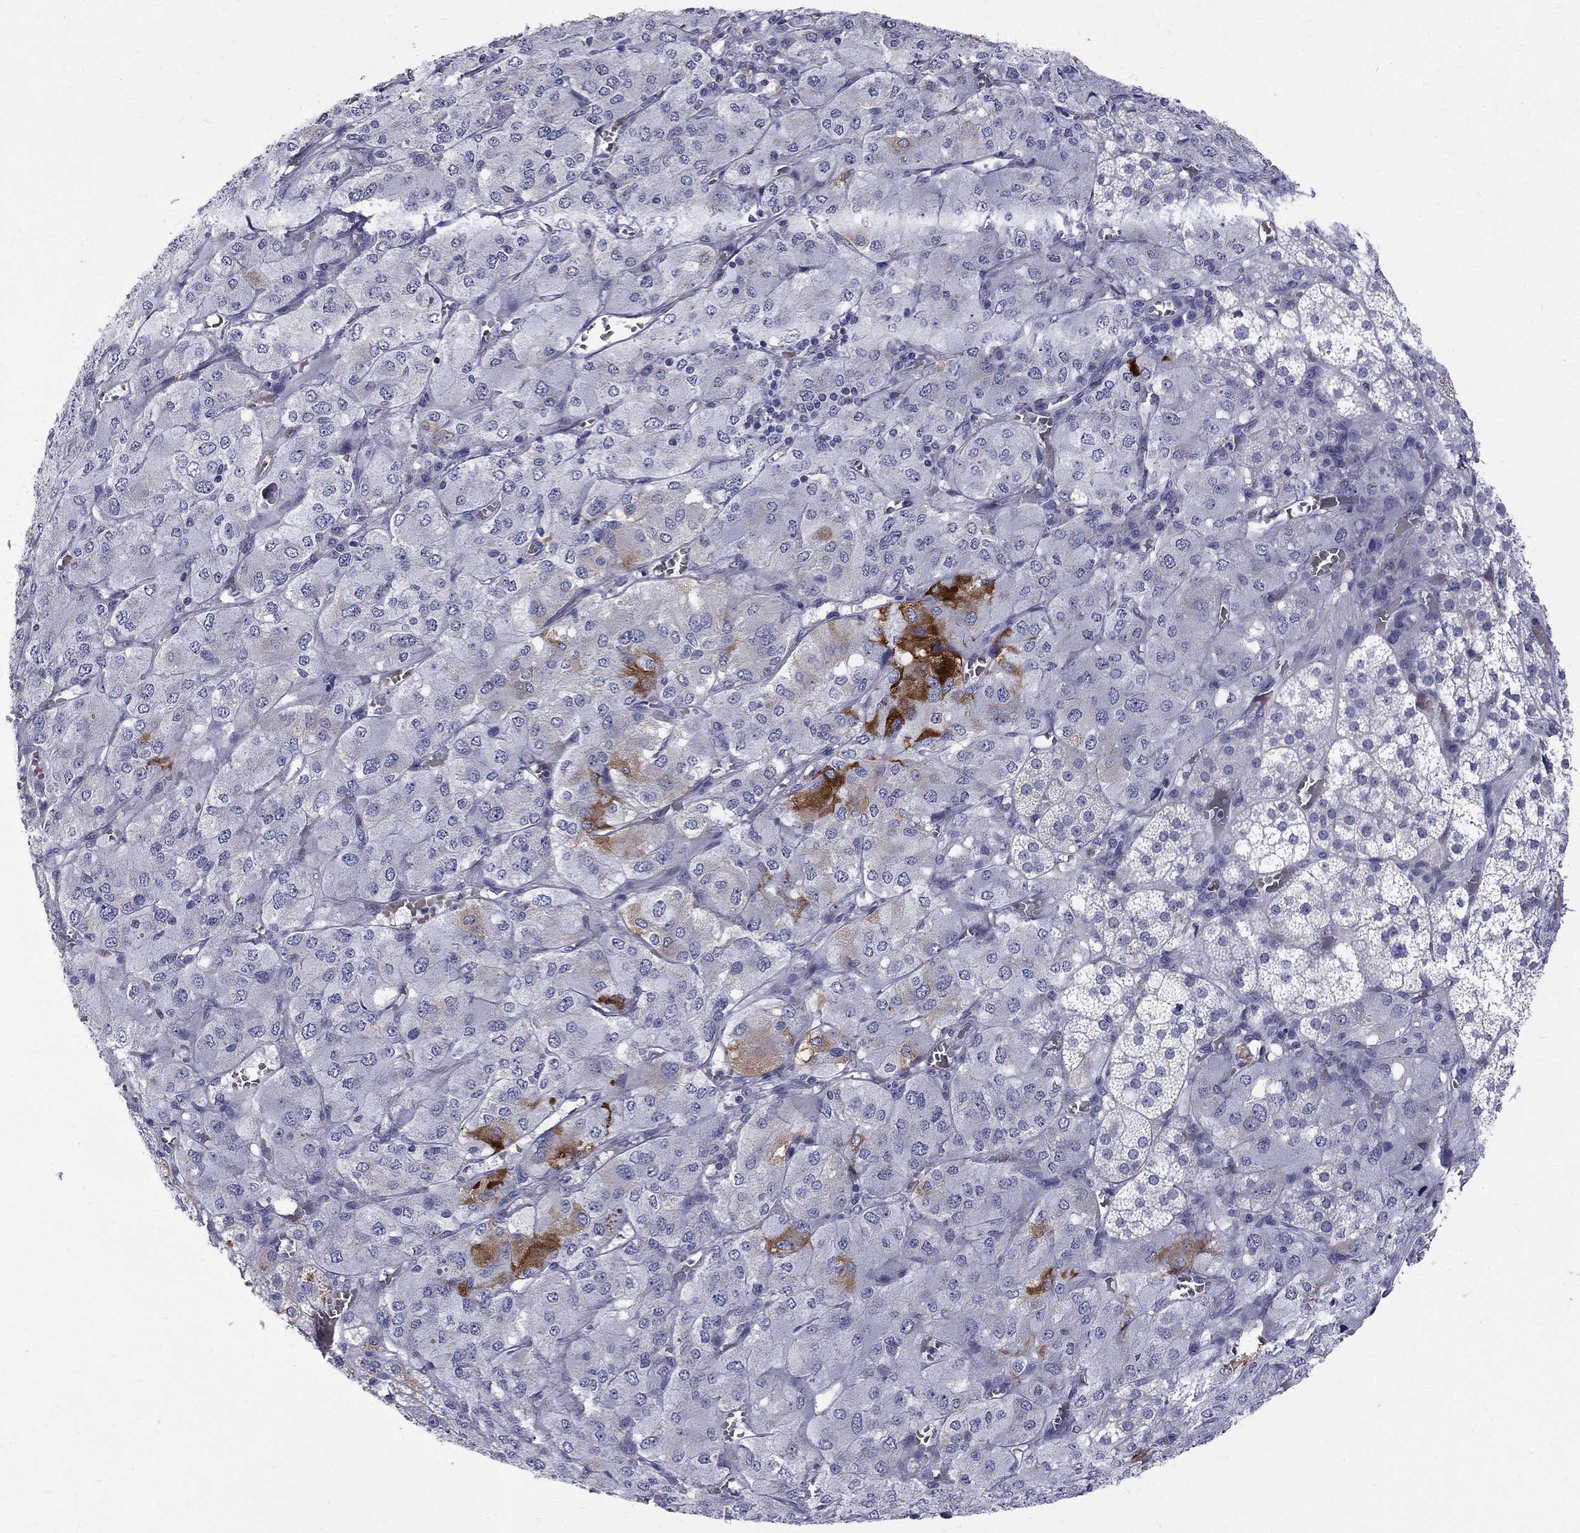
{"staining": {"intensity": "strong", "quantity": "<25%", "location": "cytoplasmic/membranous"}, "tissue": "adrenal gland", "cell_type": "Glandular cells", "image_type": "normal", "snomed": [{"axis": "morphology", "description": "Normal tissue, NOS"}, {"axis": "topography", "description": "Adrenal gland"}], "caption": "This is a histology image of immunohistochemistry staining of benign adrenal gland, which shows strong positivity in the cytoplasmic/membranous of glandular cells.", "gene": "AGER", "patient": {"sex": "female", "age": 60}}